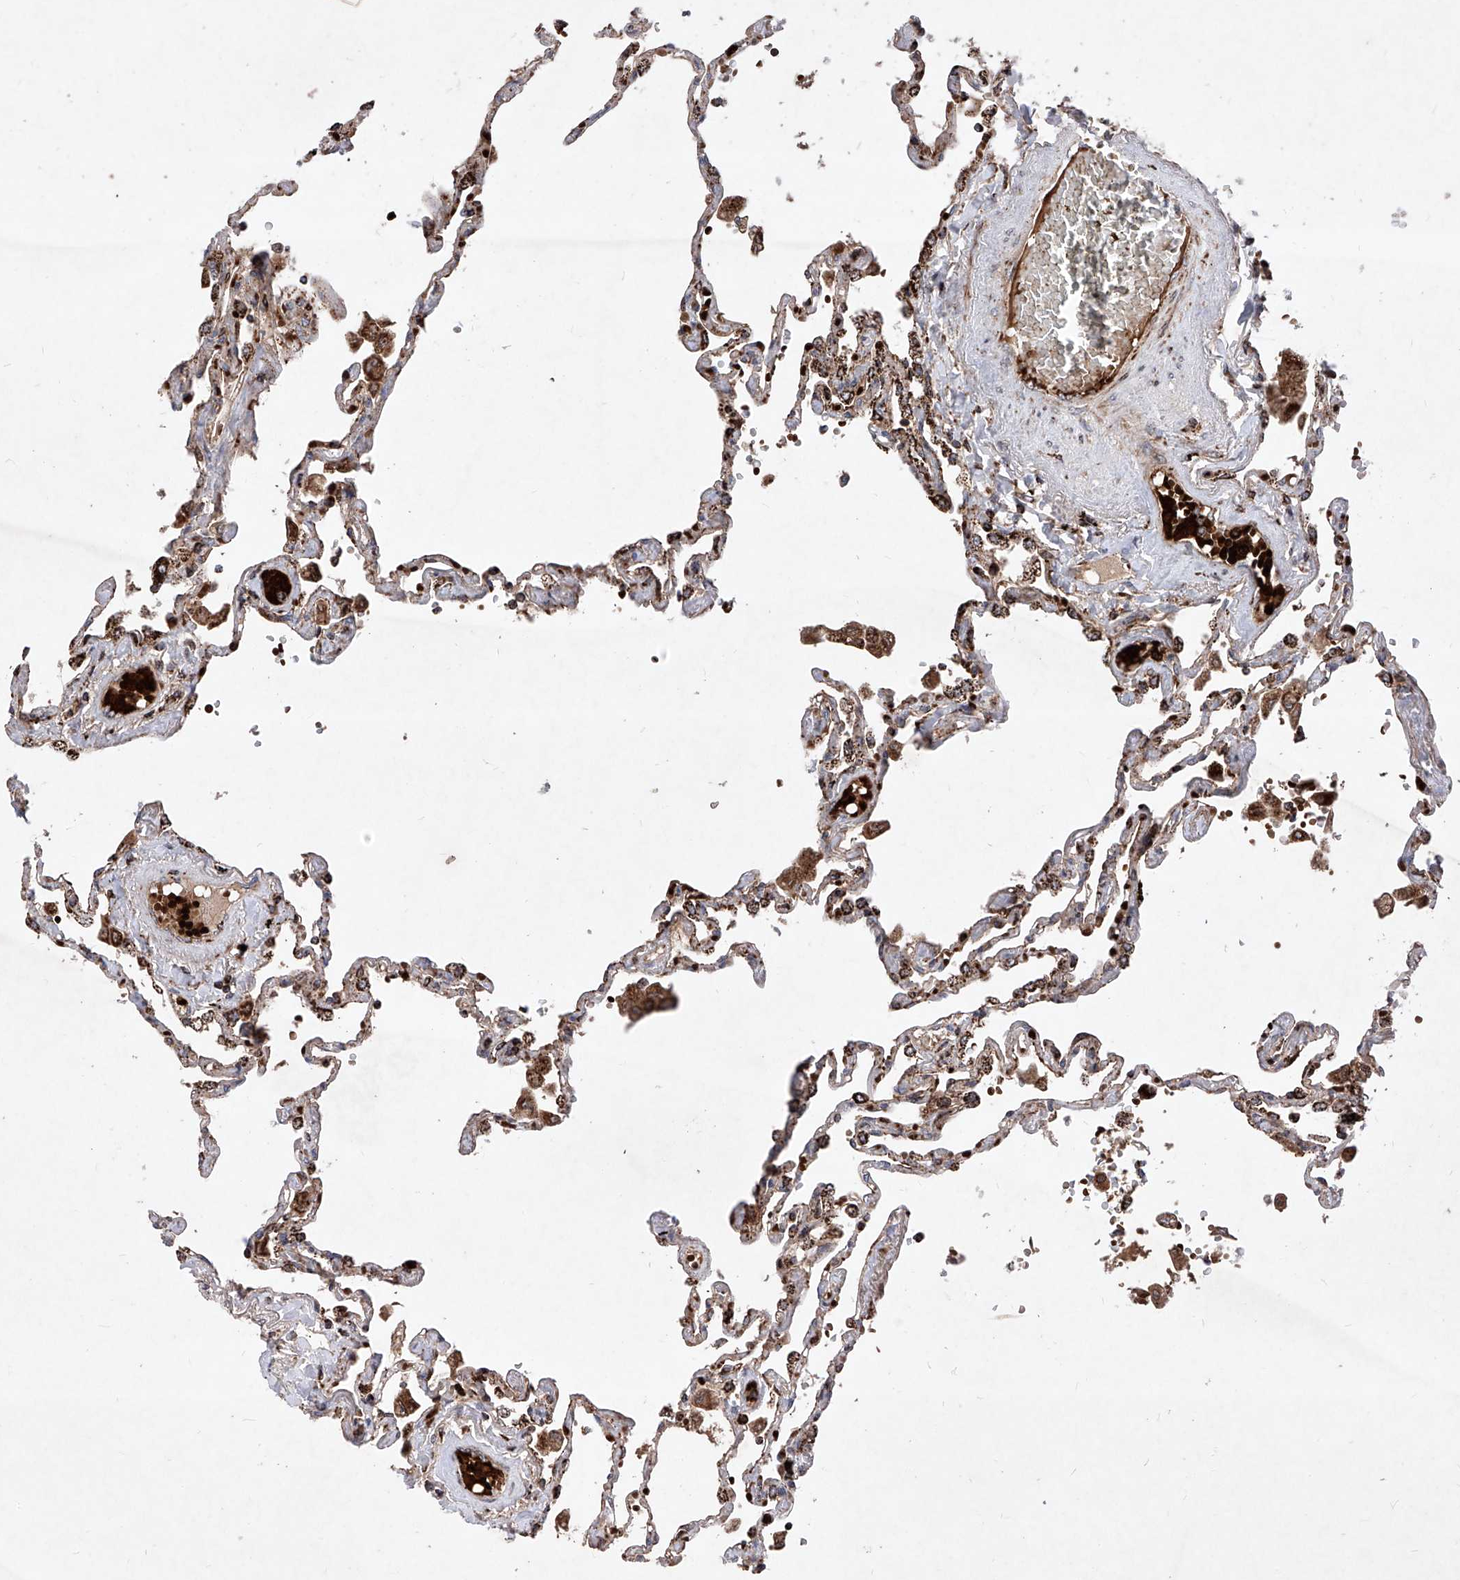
{"staining": {"intensity": "moderate", "quantity": ">75%", "location": "cytoplasmic/membranous"}, "tissue": "lung", "cell_type": "Alveolar cells", "image_type": "normal", "snomed": [{"axis": "morphology", "description": "Normal tissue, NOS"}, {"axis": "topography", "description": "Lung"}], "caption": "Immunohistochemistry (IHC) of benign lung exhibits medium levels of moderate cytoplasmic/membranous expression in about >75% of alveolar cells. (DAB = brown stain, brightfield microscopy at high magnification).", "gene": "SEMA6A", "patient": {"sex": "female", "age": 67}}